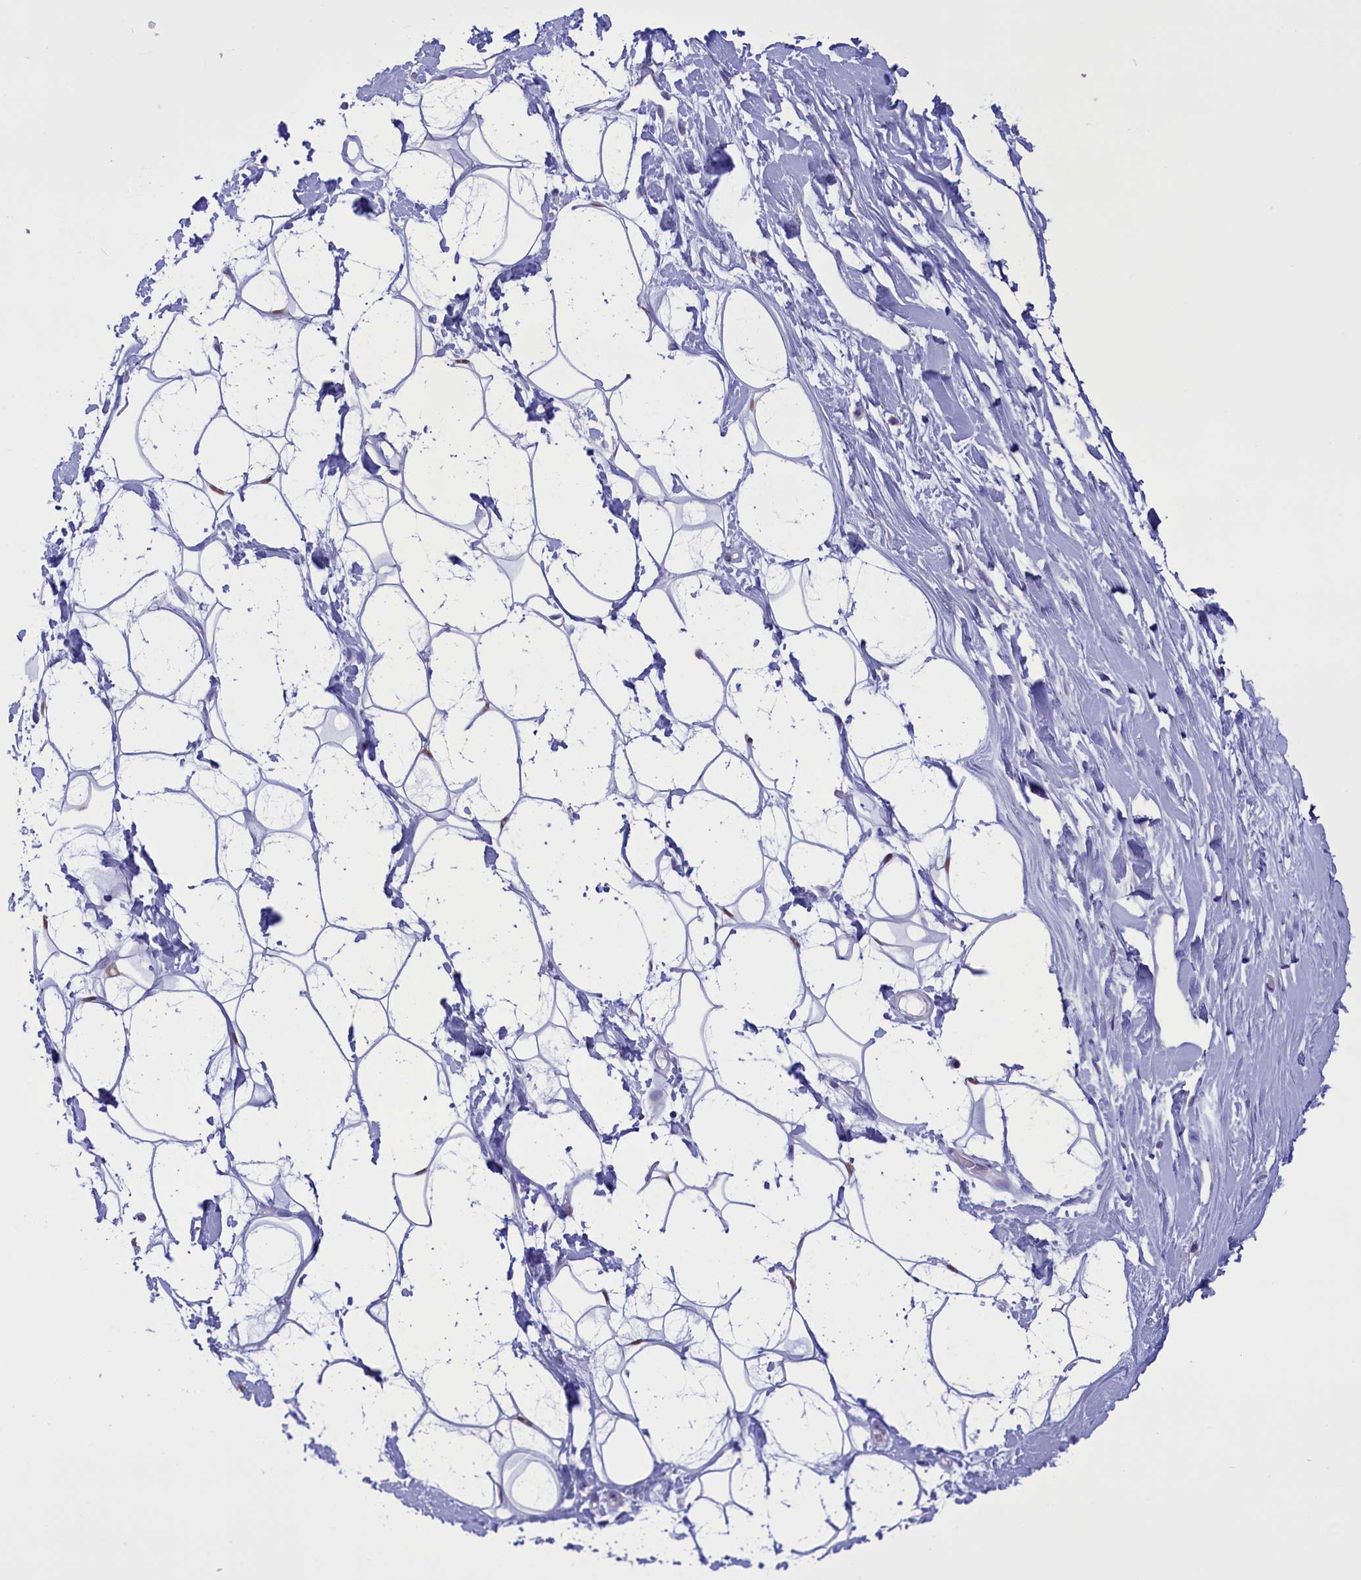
{"staining": {"intensity": "negative", "quantity": "none", "location": "none"}, "tissue": "adipose tissue", "cell_type": "Adipocytes", "image_type": "normal", "snomed": [{"axis": "morphology", "description": "Normal tissue, NOS"}, {"axis": "topography", "description": "Breast"}], "caption": "Histopathology image shows no protein expression in adipocytes of unremarkable adipose tissue.", "gene": "ELOA2", "patient": {"sex": "female", "age": 26}}